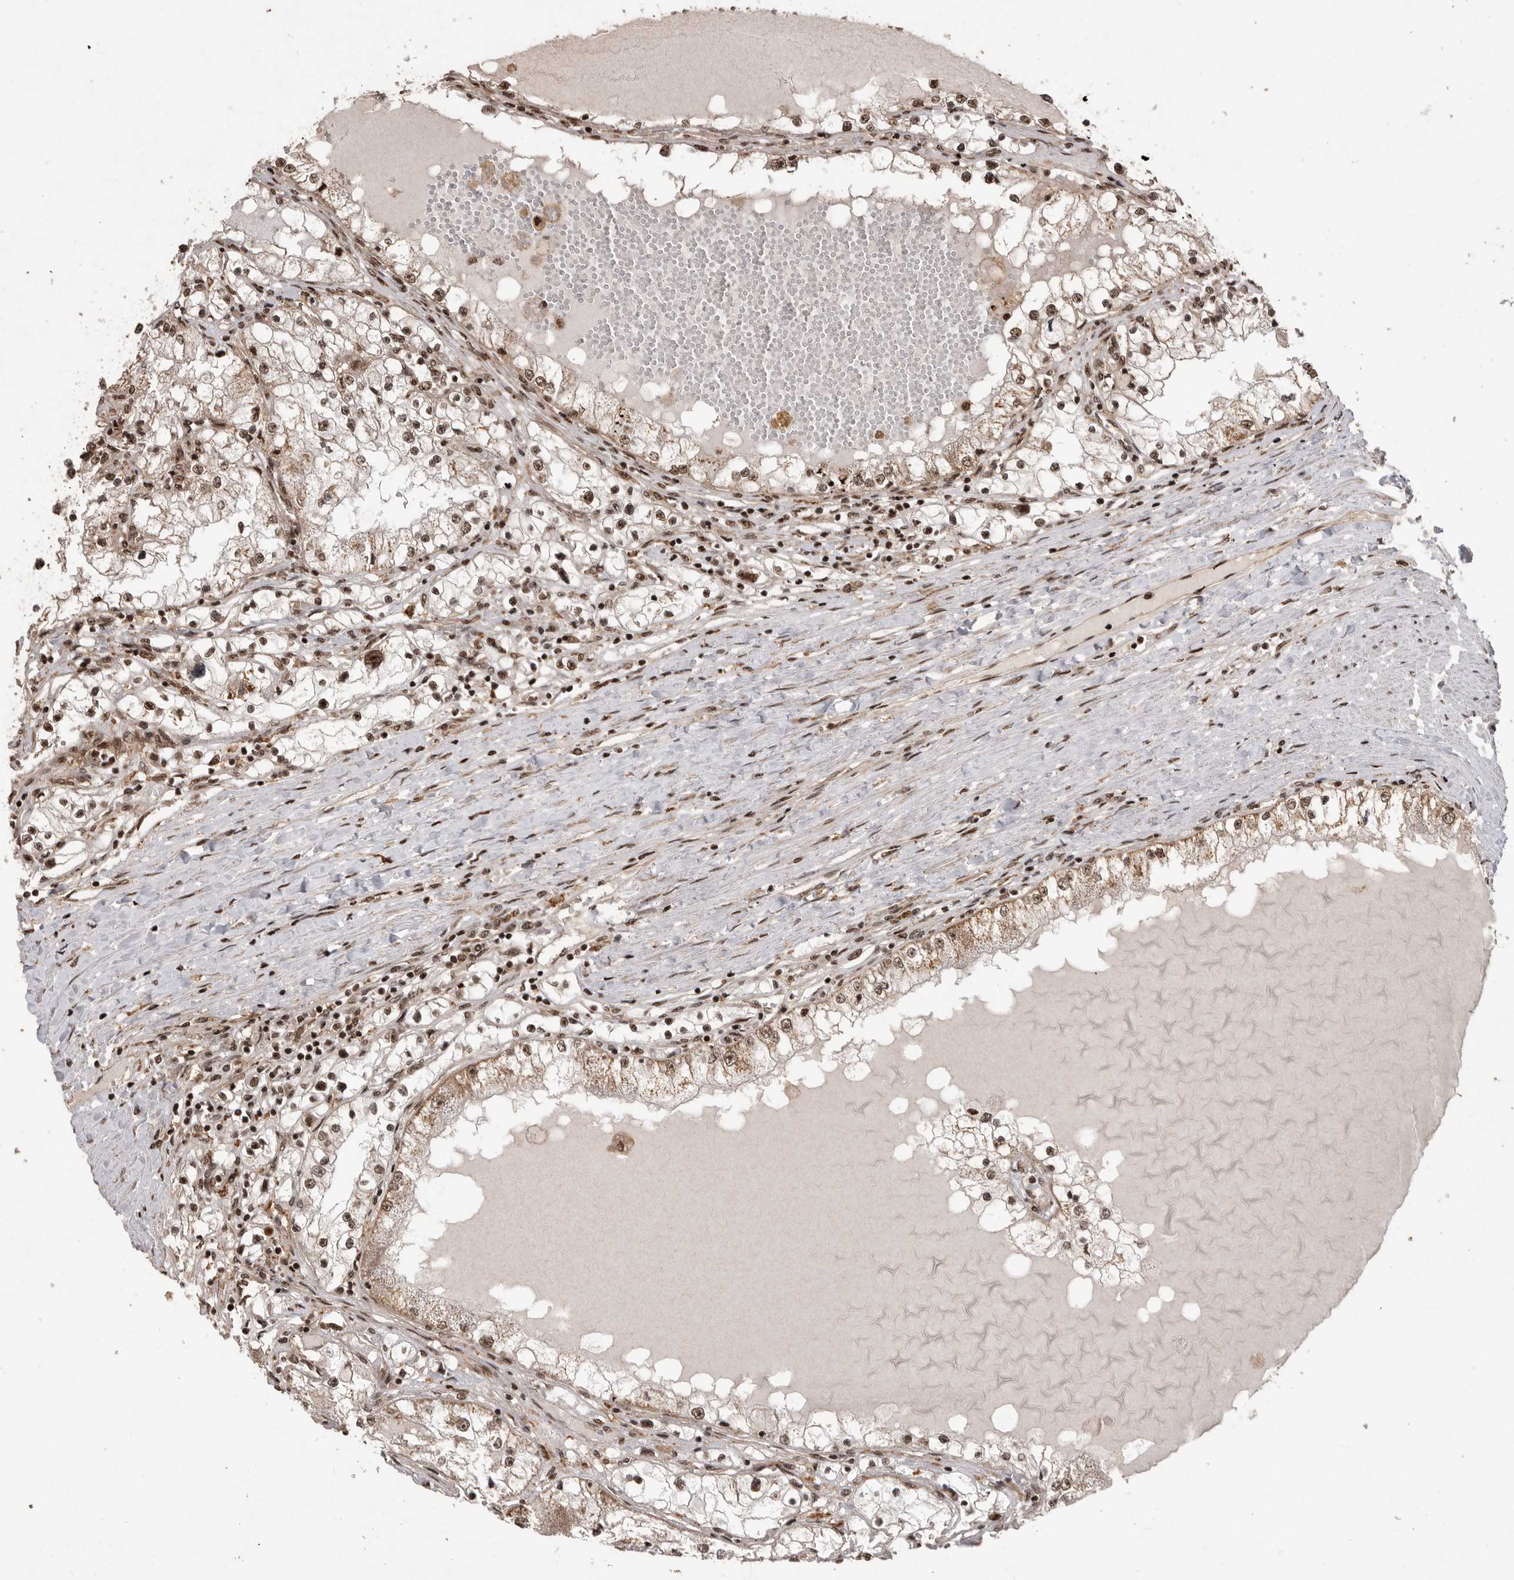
{"staining": {"intensity": "moderate", "quantity": "25%-75%", "location": "nuclear"}, "tissue": "renal cancer", "cell_type": "Tumor cells", "image_type": "cancer", "snomed": [{"axis": "morphology", "description": "Adenocarcinoma, NOS"}, {"axis": "topography", "description": "Kidney"}], "caption": "The immunohistochemical stain highlights moderate nuclear staining in tumor cells of renal cancer tissue.", "gene": "PPP1R8", "patient": {"sex": "male", "age": 68}}